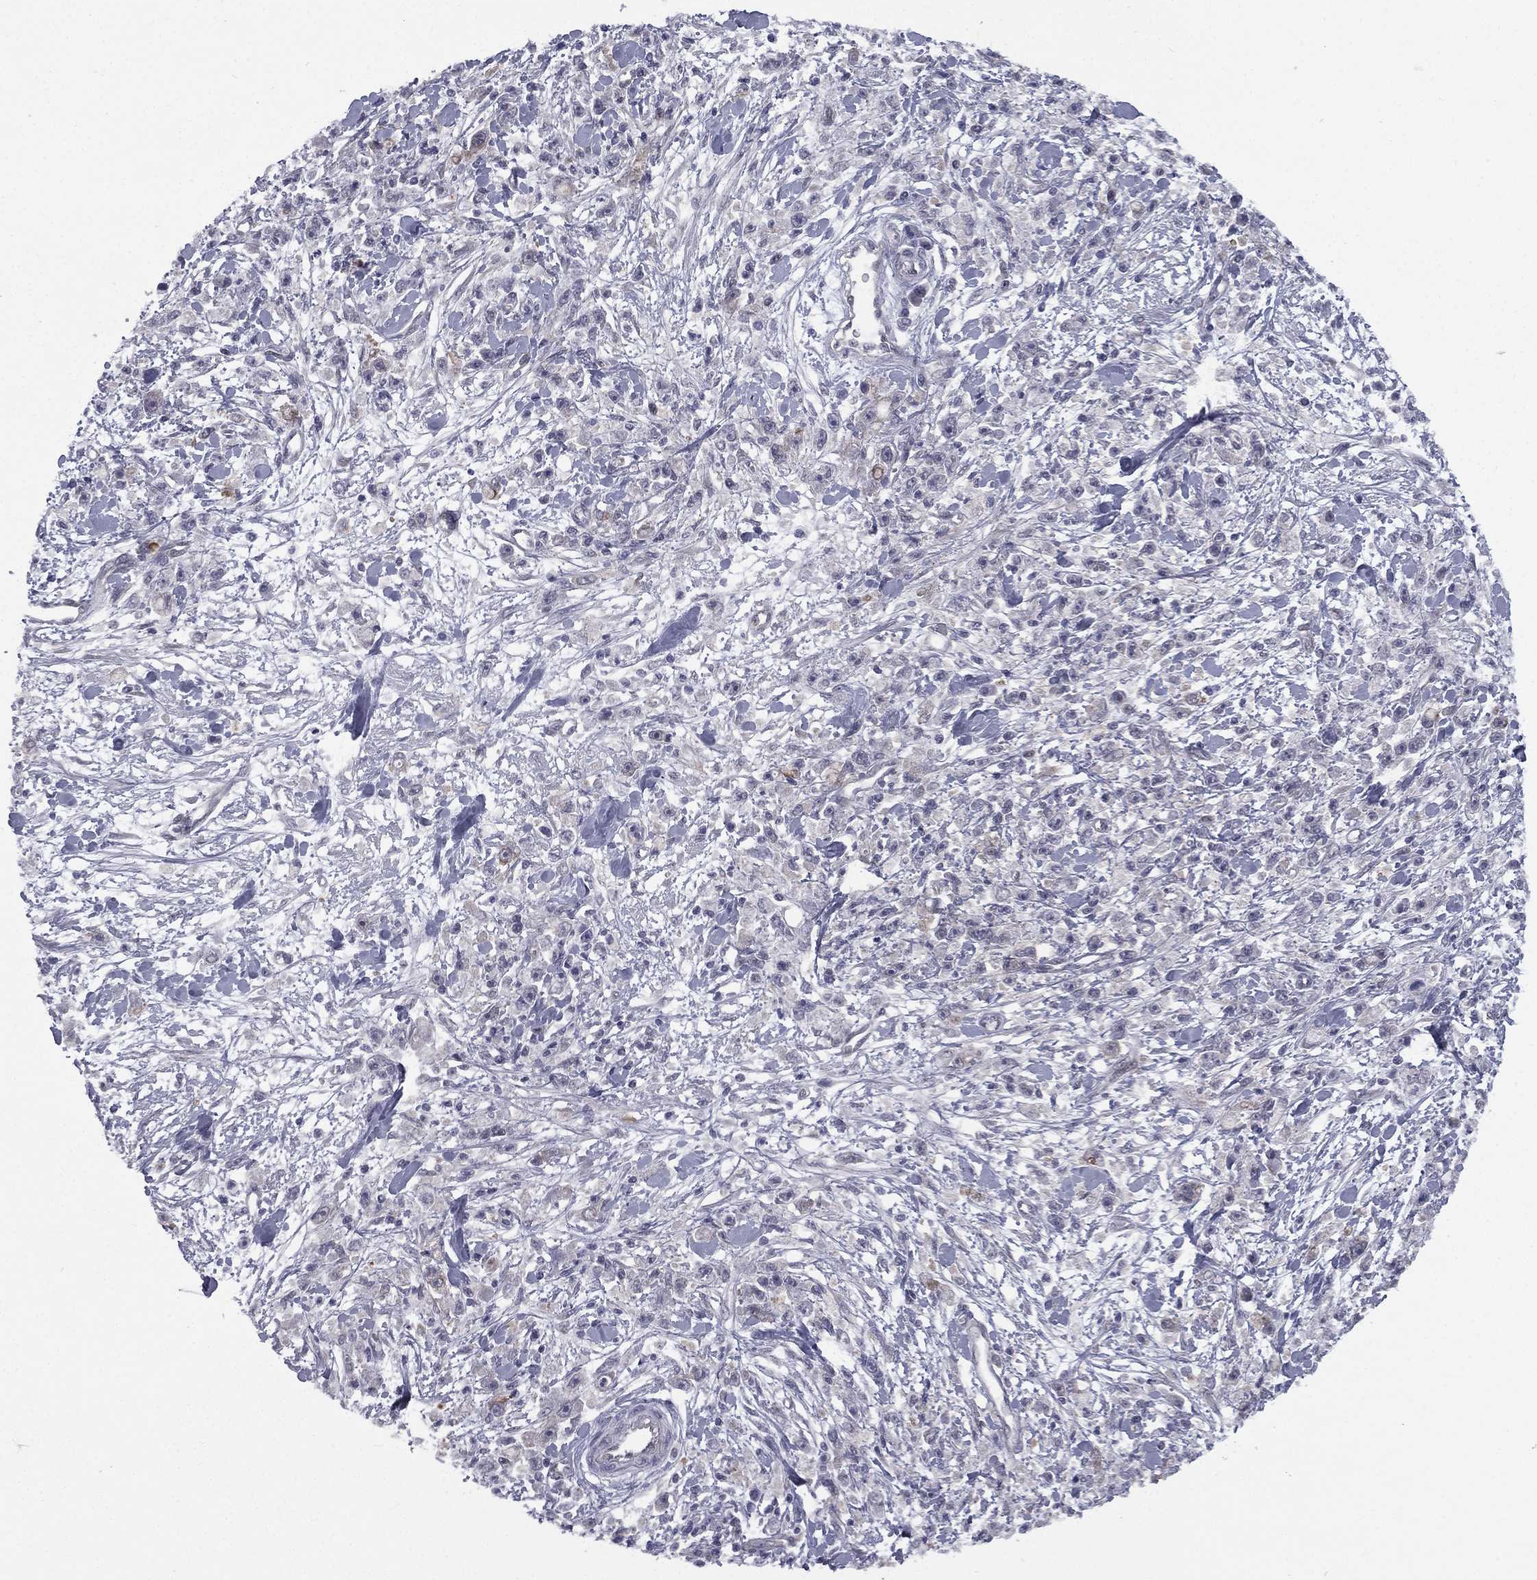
{"staining": {"intensity": "negative", "quantity": "none", "location": "none"}, "tissue": "stomach cancer", "cell_type": "Tumor cells", "image_type": "cancer", "snomed": [{"axis": "morphology", "description": "Adenocarcinoma, NOS"}, {"axis": "topography", "description": "Stomach"}], "caption": "Tumor cells show no significant positivity in adenocarcinoma (stomach).", "gene": "ACTRT2", "patient": {"sex": "female", "age": 59}}